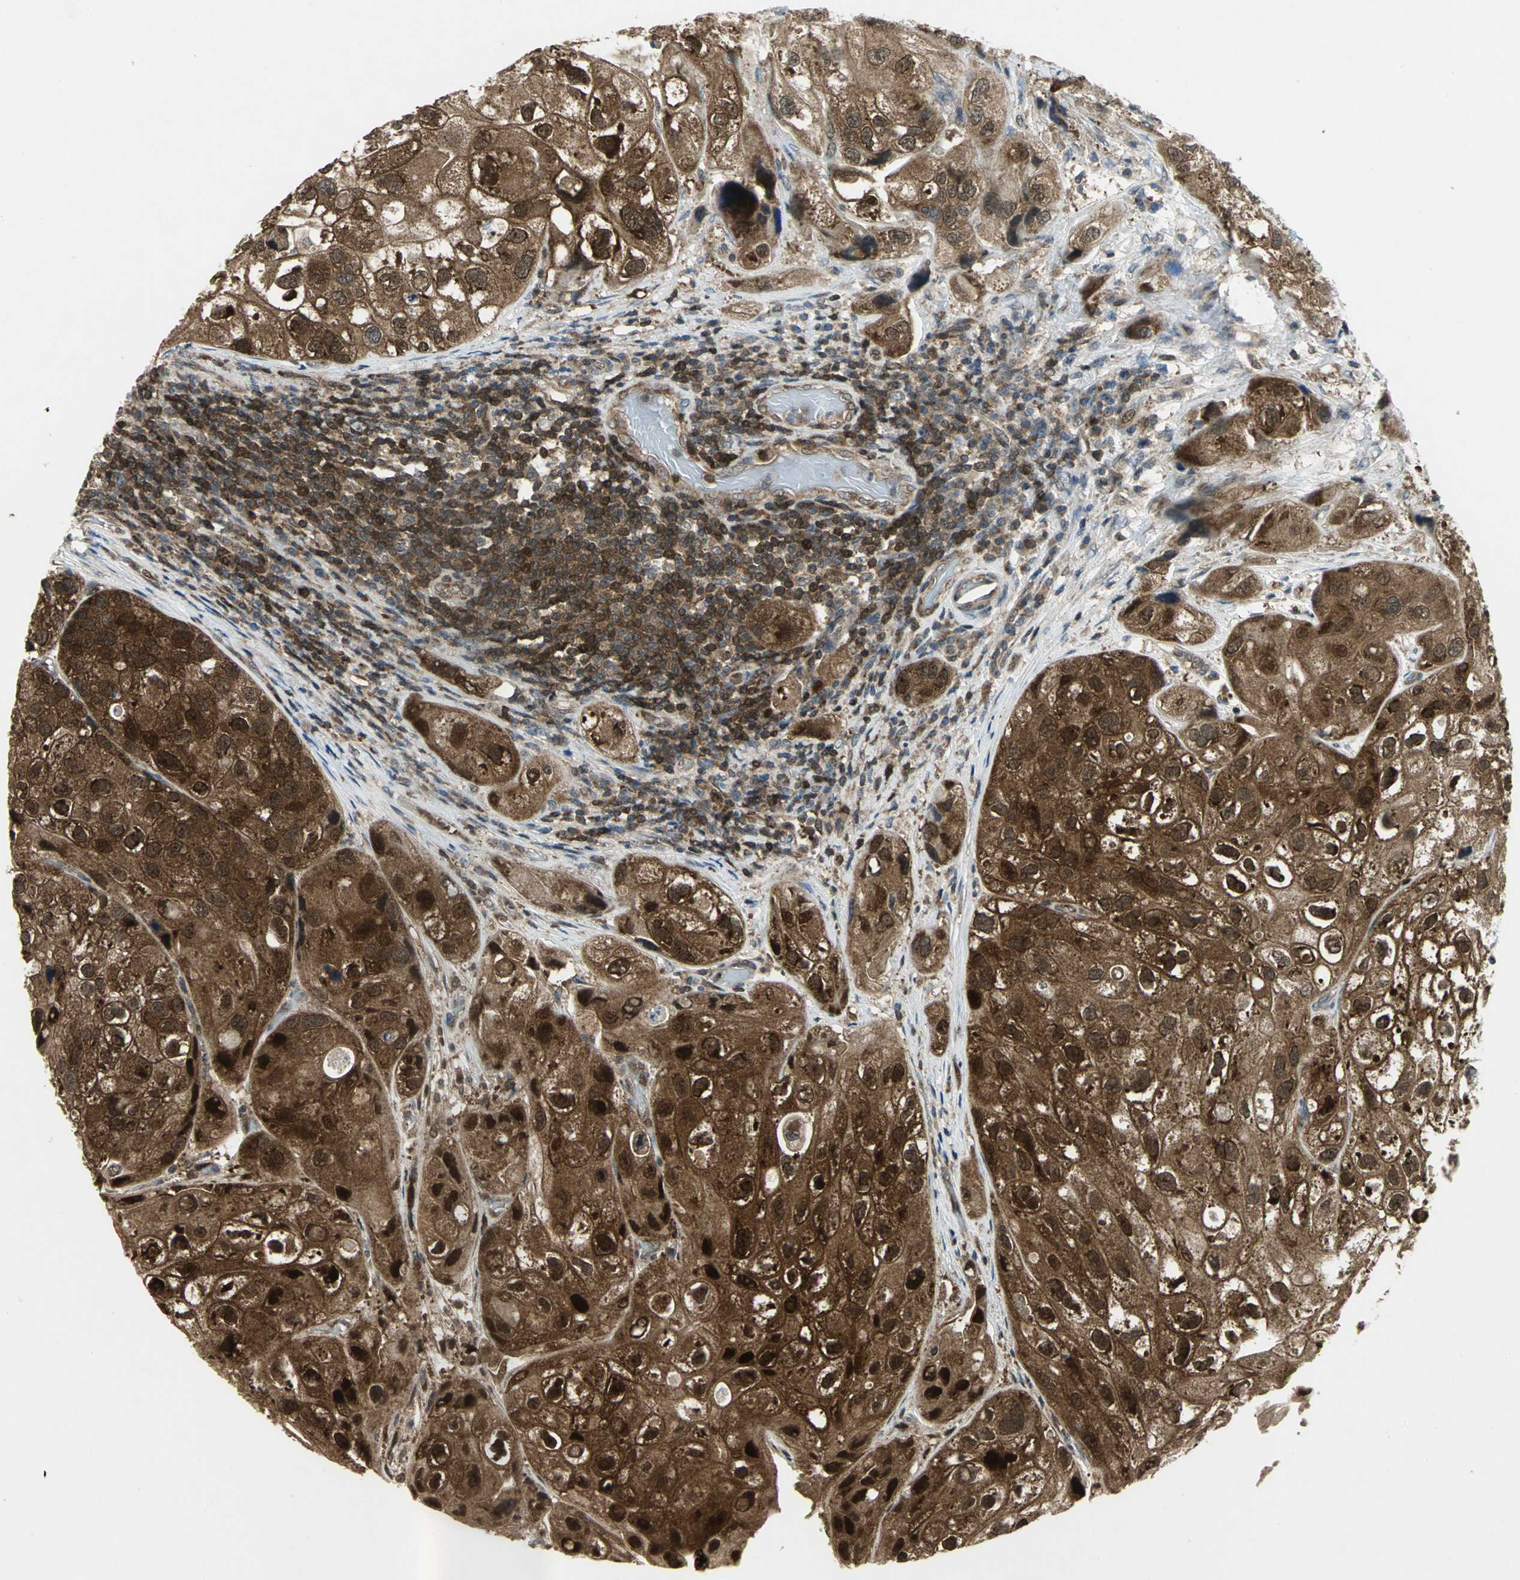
{"staining": {"intensity": "strong", "quantity": ">75%", "location": "cytoplasmic/membranous,nuclear"}, "tissue": "urothelial cancer", "cell_type": "Tumor cells", "image_type": "cancer", "snomed": [{"axis": "morphology", "description": "Urothelial carcinoma, High grade"}, {"axis": "topography", "description": "Urinary bladder"}], "caption": "Protein expression by immunohistochemistry (IHC) displays strong cytoplasmic/membranous and nuclear staining in about >75% of tumor cells in urothelial carcinoma (high-grade). (DAB (3,3'-diaminobenzidine) IHC, brown staining for protein, blue staining for nuclei).", "gene": "PPIA", "patient": {"sex": "female", "age": 64}}